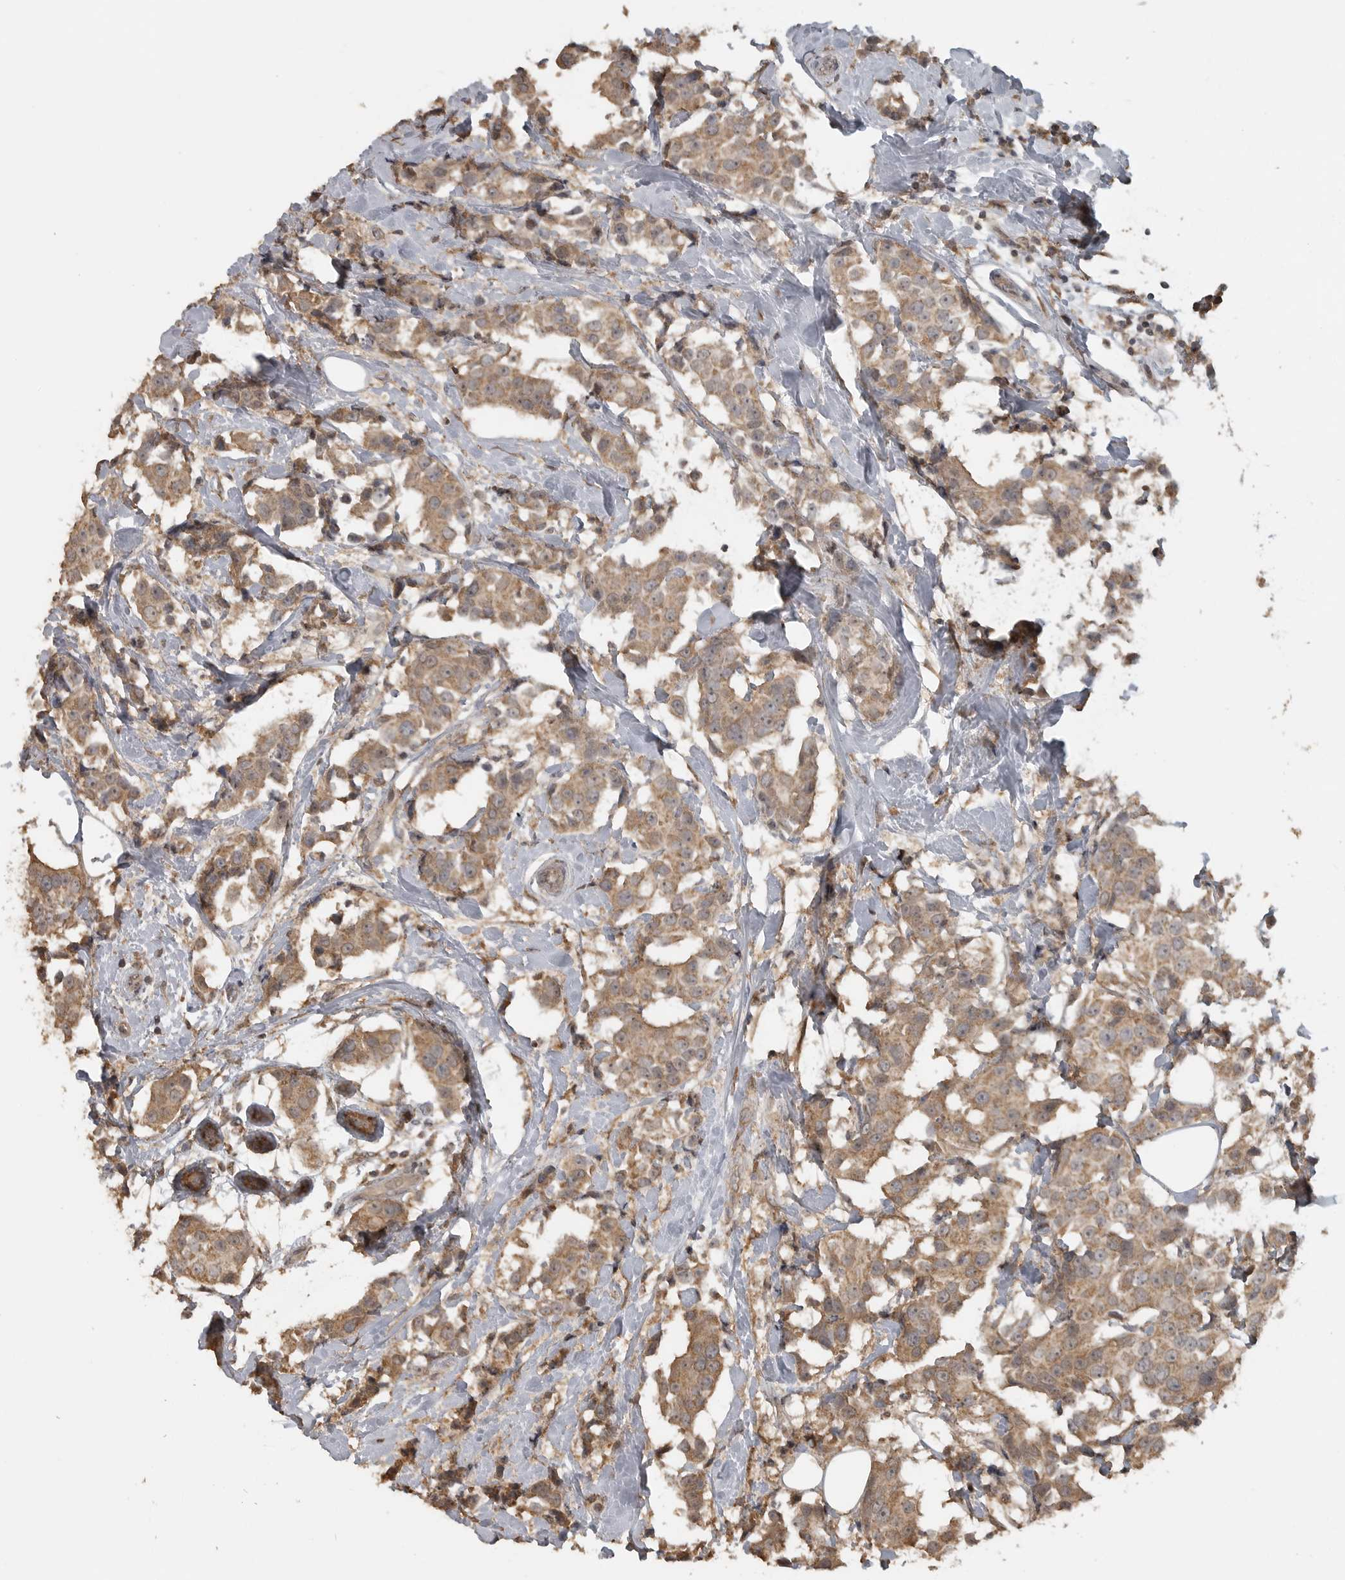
{"staining": {"intensity": "moderate", "quantity": ">75%", "location": "cytoplasmic/membranous"}, "tissue": "breast cancer", "cell_type": "Tumor cells", "image_type": "cancer", "snomed": [{"axis": "morphology", "description": "Normal tissue, NOS"}, {"axis": "morphology", "description": "Duct carcinoma"}, {"axis": "topography", "description": "Breast"}], "caption": "Human breast cancer stained for a protein (brown) reveals moderate cytoplasmic/membranous positive expression in approximately >75% of tumor cells.", "gene": "LLGL1", "patient": {"sex": "female", "age": 39}}